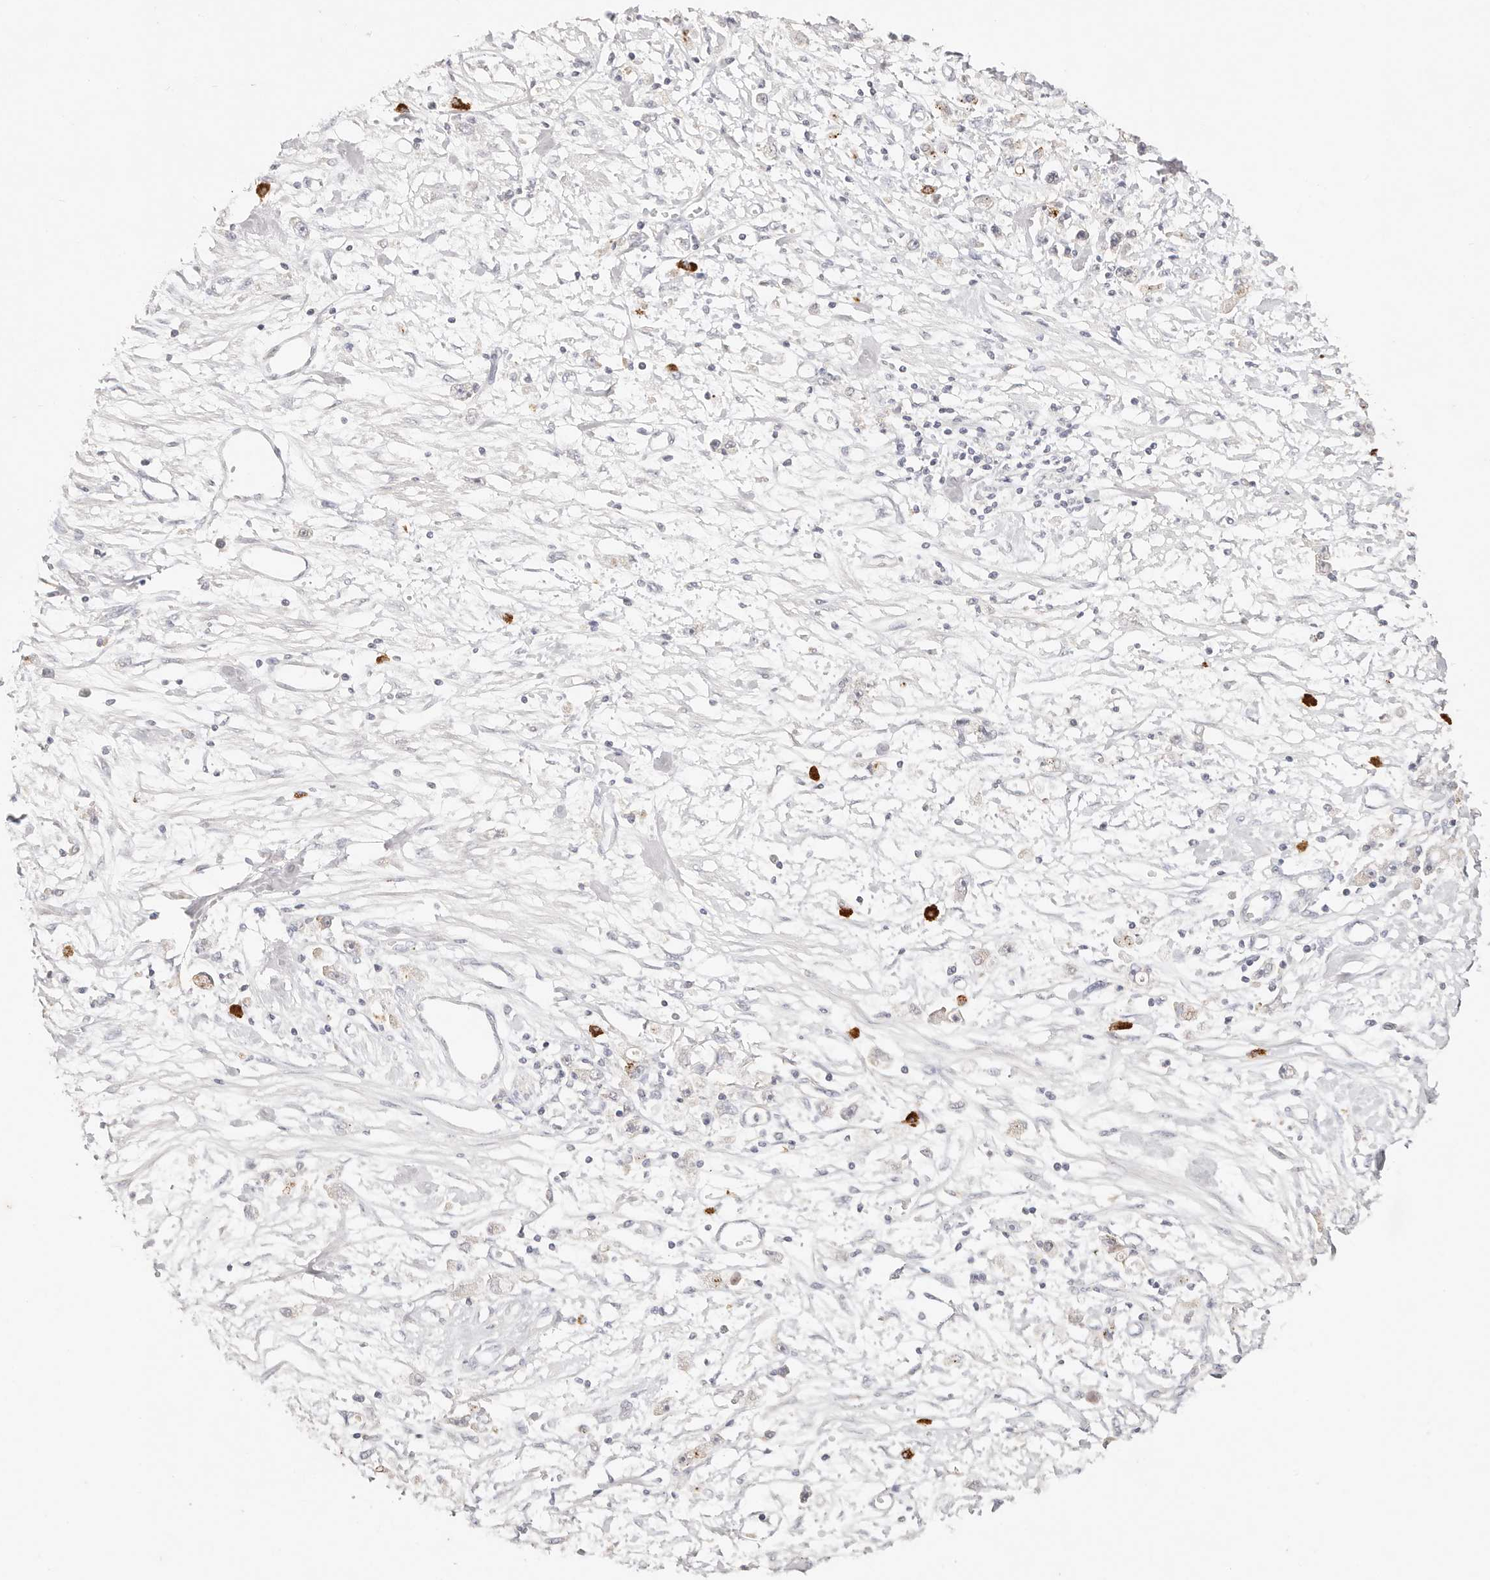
{"staining": {"intensity": "negative", "quantity": "none", "location": "none"}, "tissue": "stomach cancer", "cell_type": "Tumor cells", "image_type": "cancer", "snomed": [{"axis": "morphology", "description": "Adenocarcinoma, NOS"}, {"axis": "topography", "description": "Stomach"}], "caption": "Tumor cells show no significant positivity in stomach cancer (adenocarcinoma). (DAB immunohistochemistry (IHC) visualized using brightfield microscopy, high magnification).", "gene": "CXADR", "patient": {"sex": "female", "age": 59}}